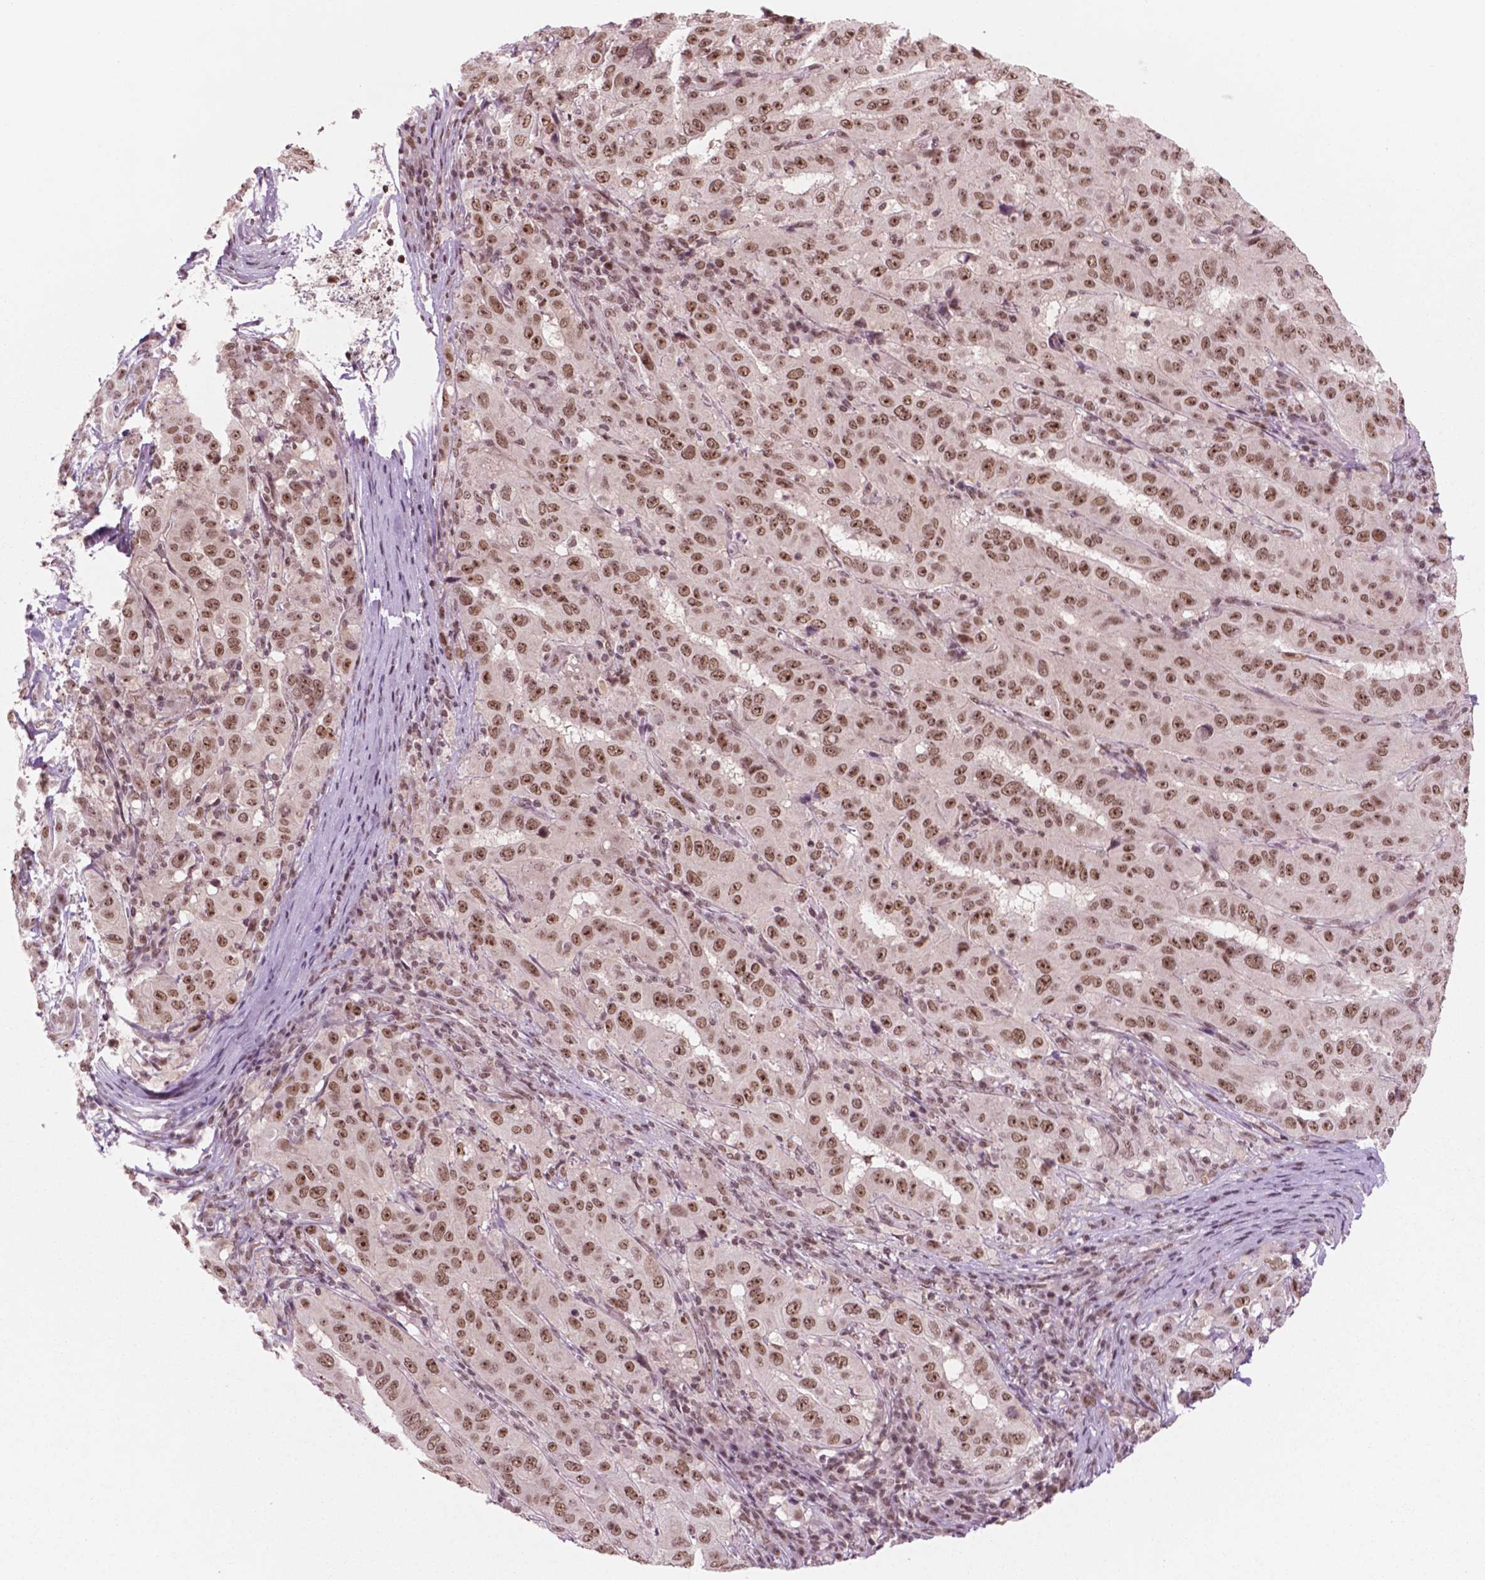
{"staining": {"intensity": "moderate", "quantity": "25%-75%", "location": "nuclear"}, "tissue": "pancreatic cancer", "cell_type": "Tumor cells", "image_type": "cancer", "snomed": [{"axis": "morphology", "description": "Adenocarcinoma, NOS"}, {"axis": "topography", "description": "Pancreas"}], "caption": "Approximately 25%-75% of tumor cells in human pancreatic adenocarcinoma display moderate nuclear protein expression as visualized by brown immunohistochemical staining.", "gene": "POLR2E", "patient": {"sex": "male", "age": 63}}